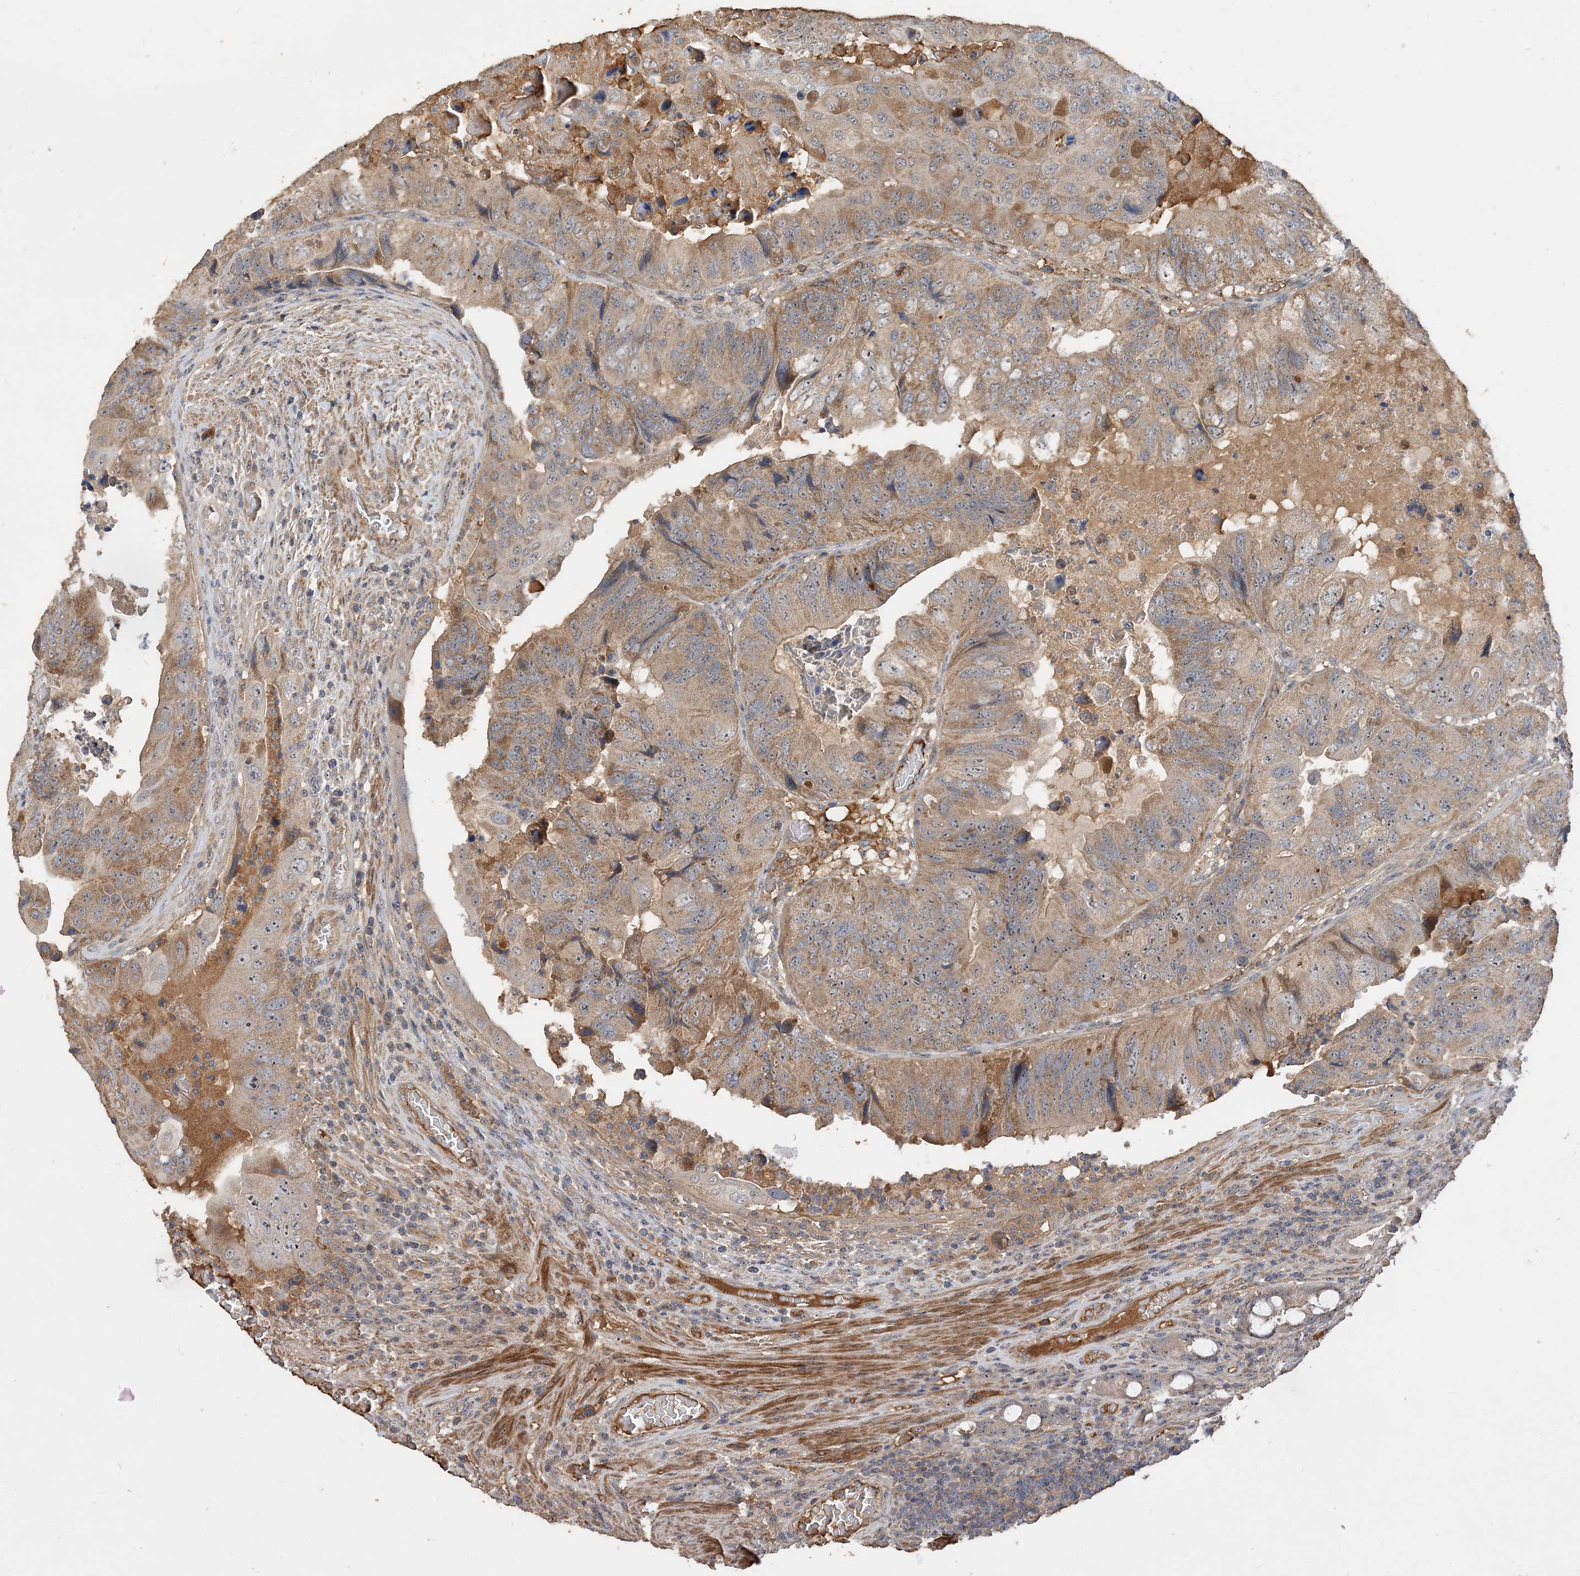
{"staining": {"intensity": "weak", "quantity": ">75%", "location": "cytoplasmic/membranous"}, "tissue": "colorectal cancer", "cell_type": "Tumor cells", "image_type": "cancer", "snomed": [{"axis": "morphology", "description": "Adenocarcinoma, NOS"}, {"axis": "topography", "description": "Rectum"}], "caption": "A high-resolution photomicrograph shows immunohistochemistry staining of colorectal cancer, which displays weak cytoplasmic/membranous expression in about >75% of tumor cells.", "gene": "GRINA", "patient": {"sex": "male", "age": 63}}